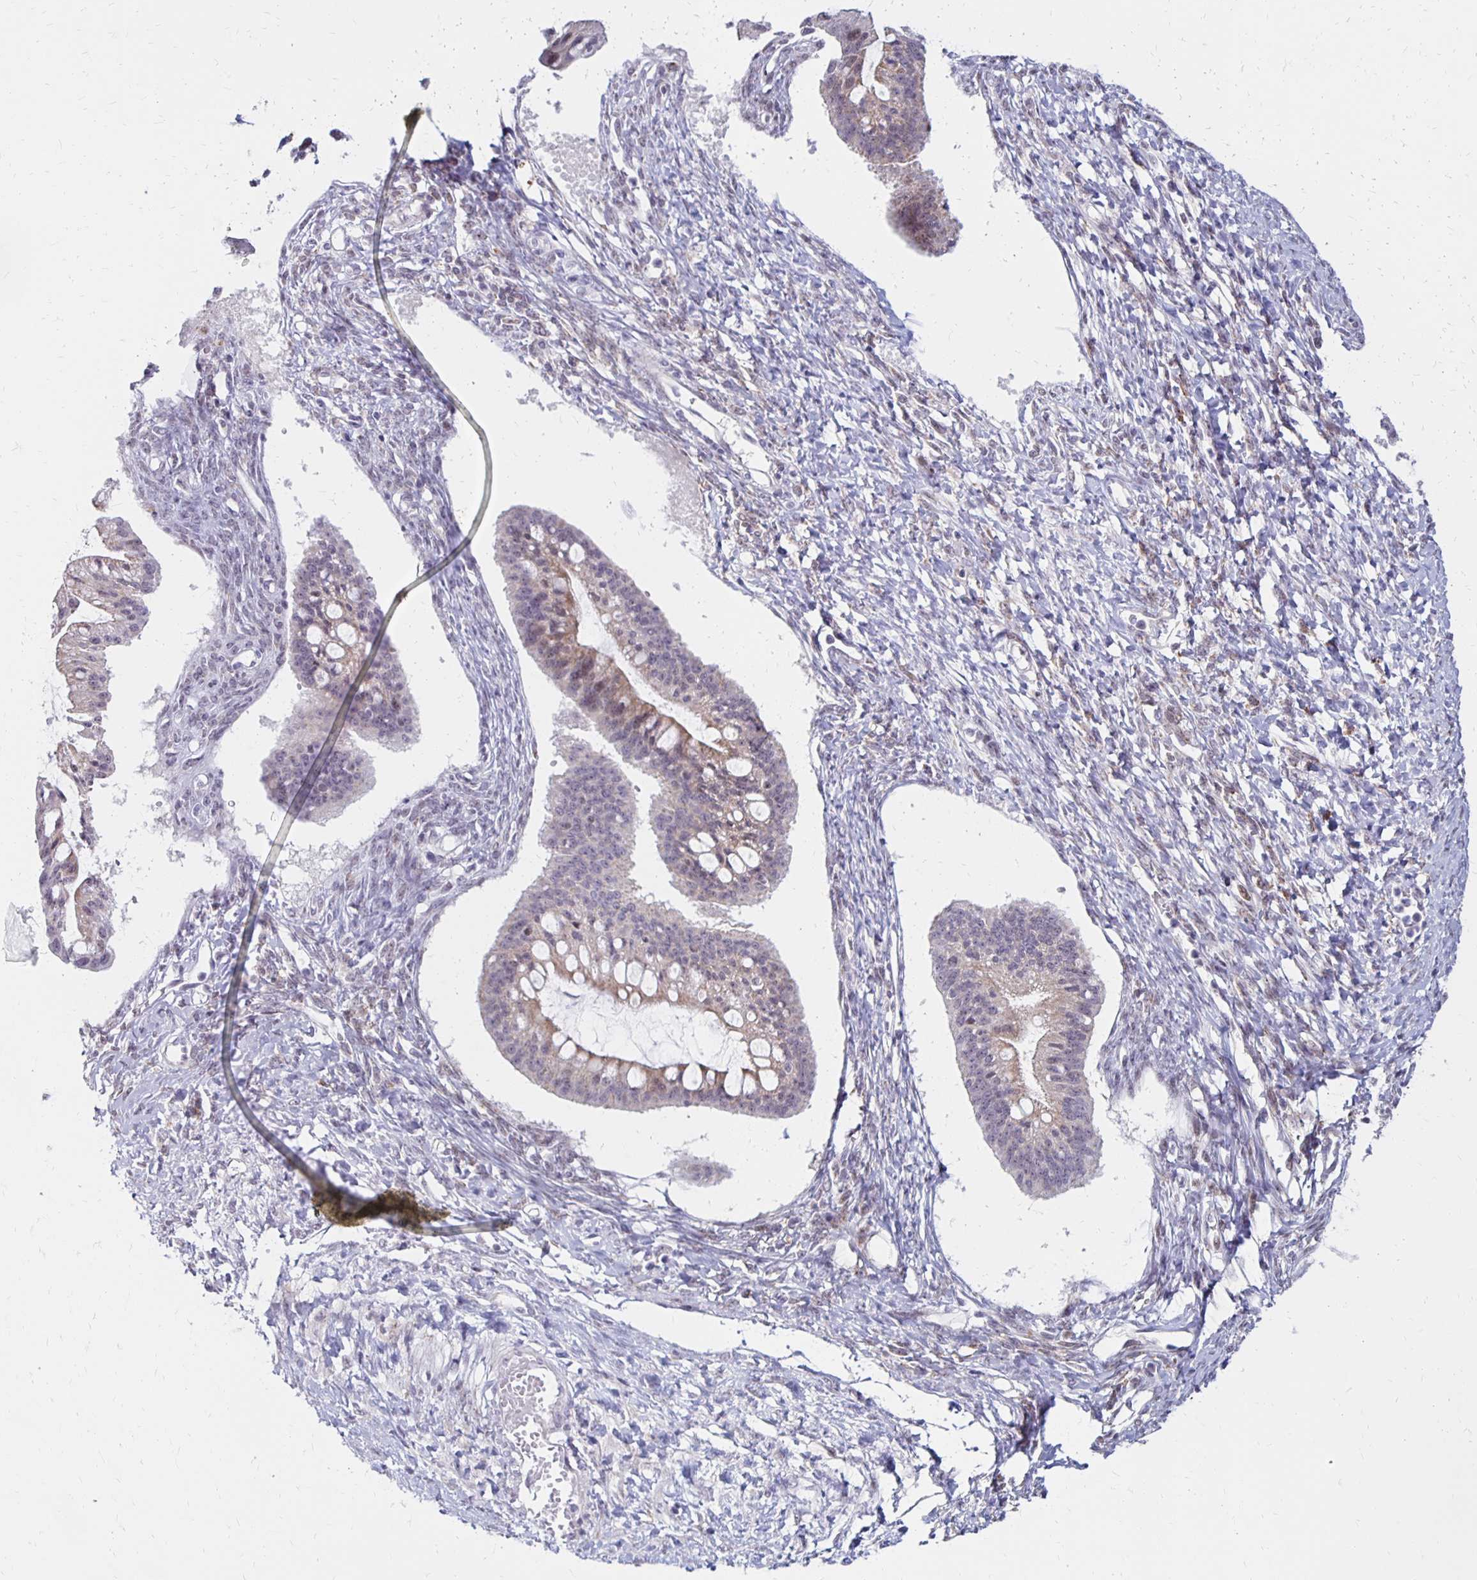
{"staining": {"intensity": "weak", "quantity": "<25%", "location": "nuclear"}, "tissue": "ovarian cancer", "cell_type": "Tumor cells", "image_type": "cancer", "snomed": [{"axis": "morphology", "description": "Cystadenocarcinoma, mucinous, NOS"}, {"axis": "topography", "description": "Ovary"}], "caption": "This is an IHC photomicrograph of ovarian mucinous cystadenocarcinoma. There is no positivity in tumor cells.", "gene": "DAGLA", "patient": {"sex": "female", "age": 73}}